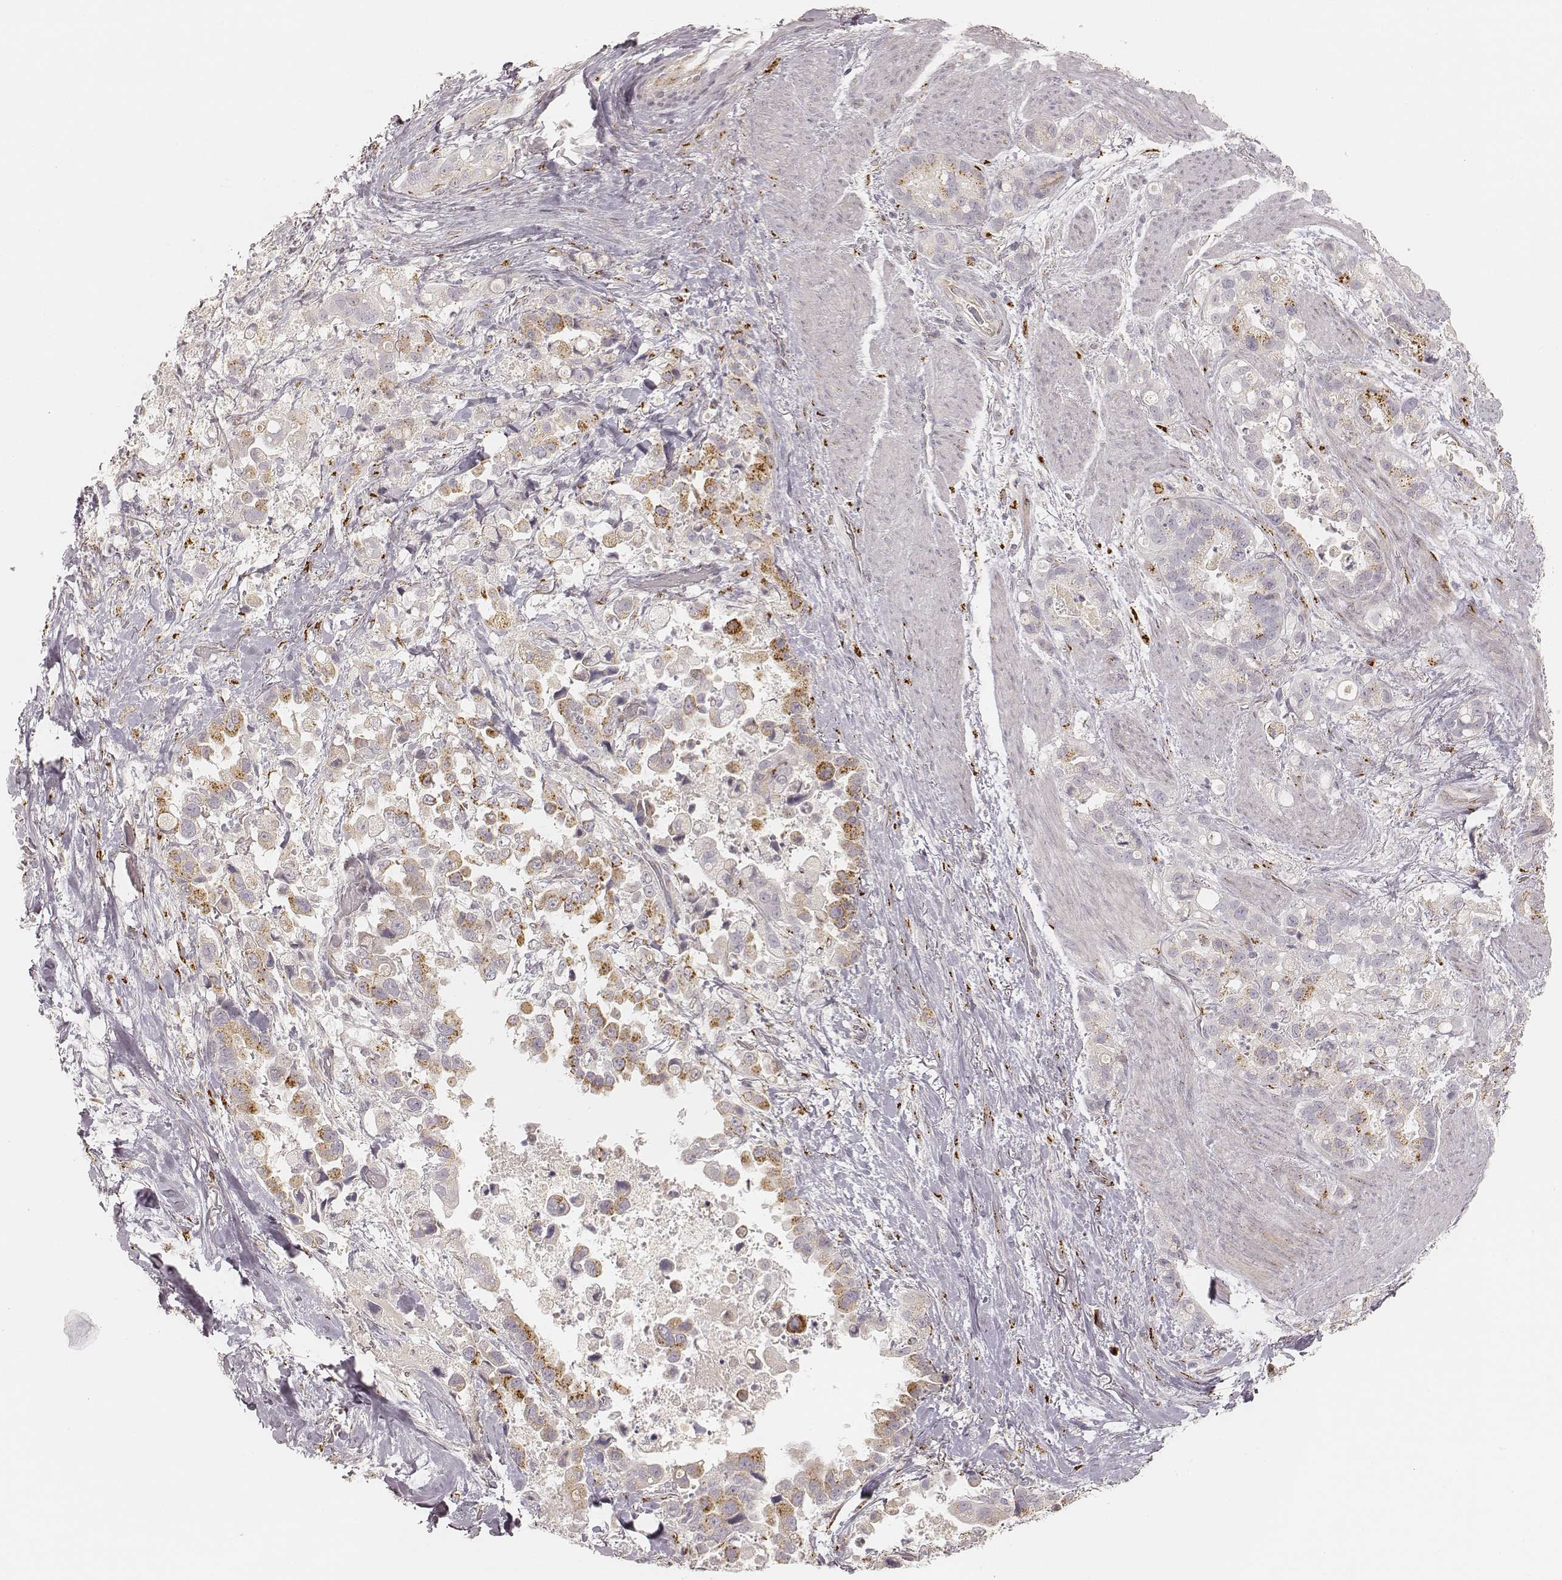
{"staining": {"intensity": "moderate", "quantity": "<25%", "location": "cytoplasmic/membranous"}, "tissue": "stomach cancer", "cell_type": "Tumor cells", "image_type": "cancer", "snomed": [{"axis": "morphology", "description": "Adenocarcinoma, NOS"}, {"axis": "topography", "description": "Stomach"}], "caption": "Protein staining by immunohistochemistry (IHC) displays moderate cytoplasmic/membranous expression in about <25% of tumor cells in stomach cancer.", "gene": "GORASP2", "patient": {"sex": "male", "age": 59}}